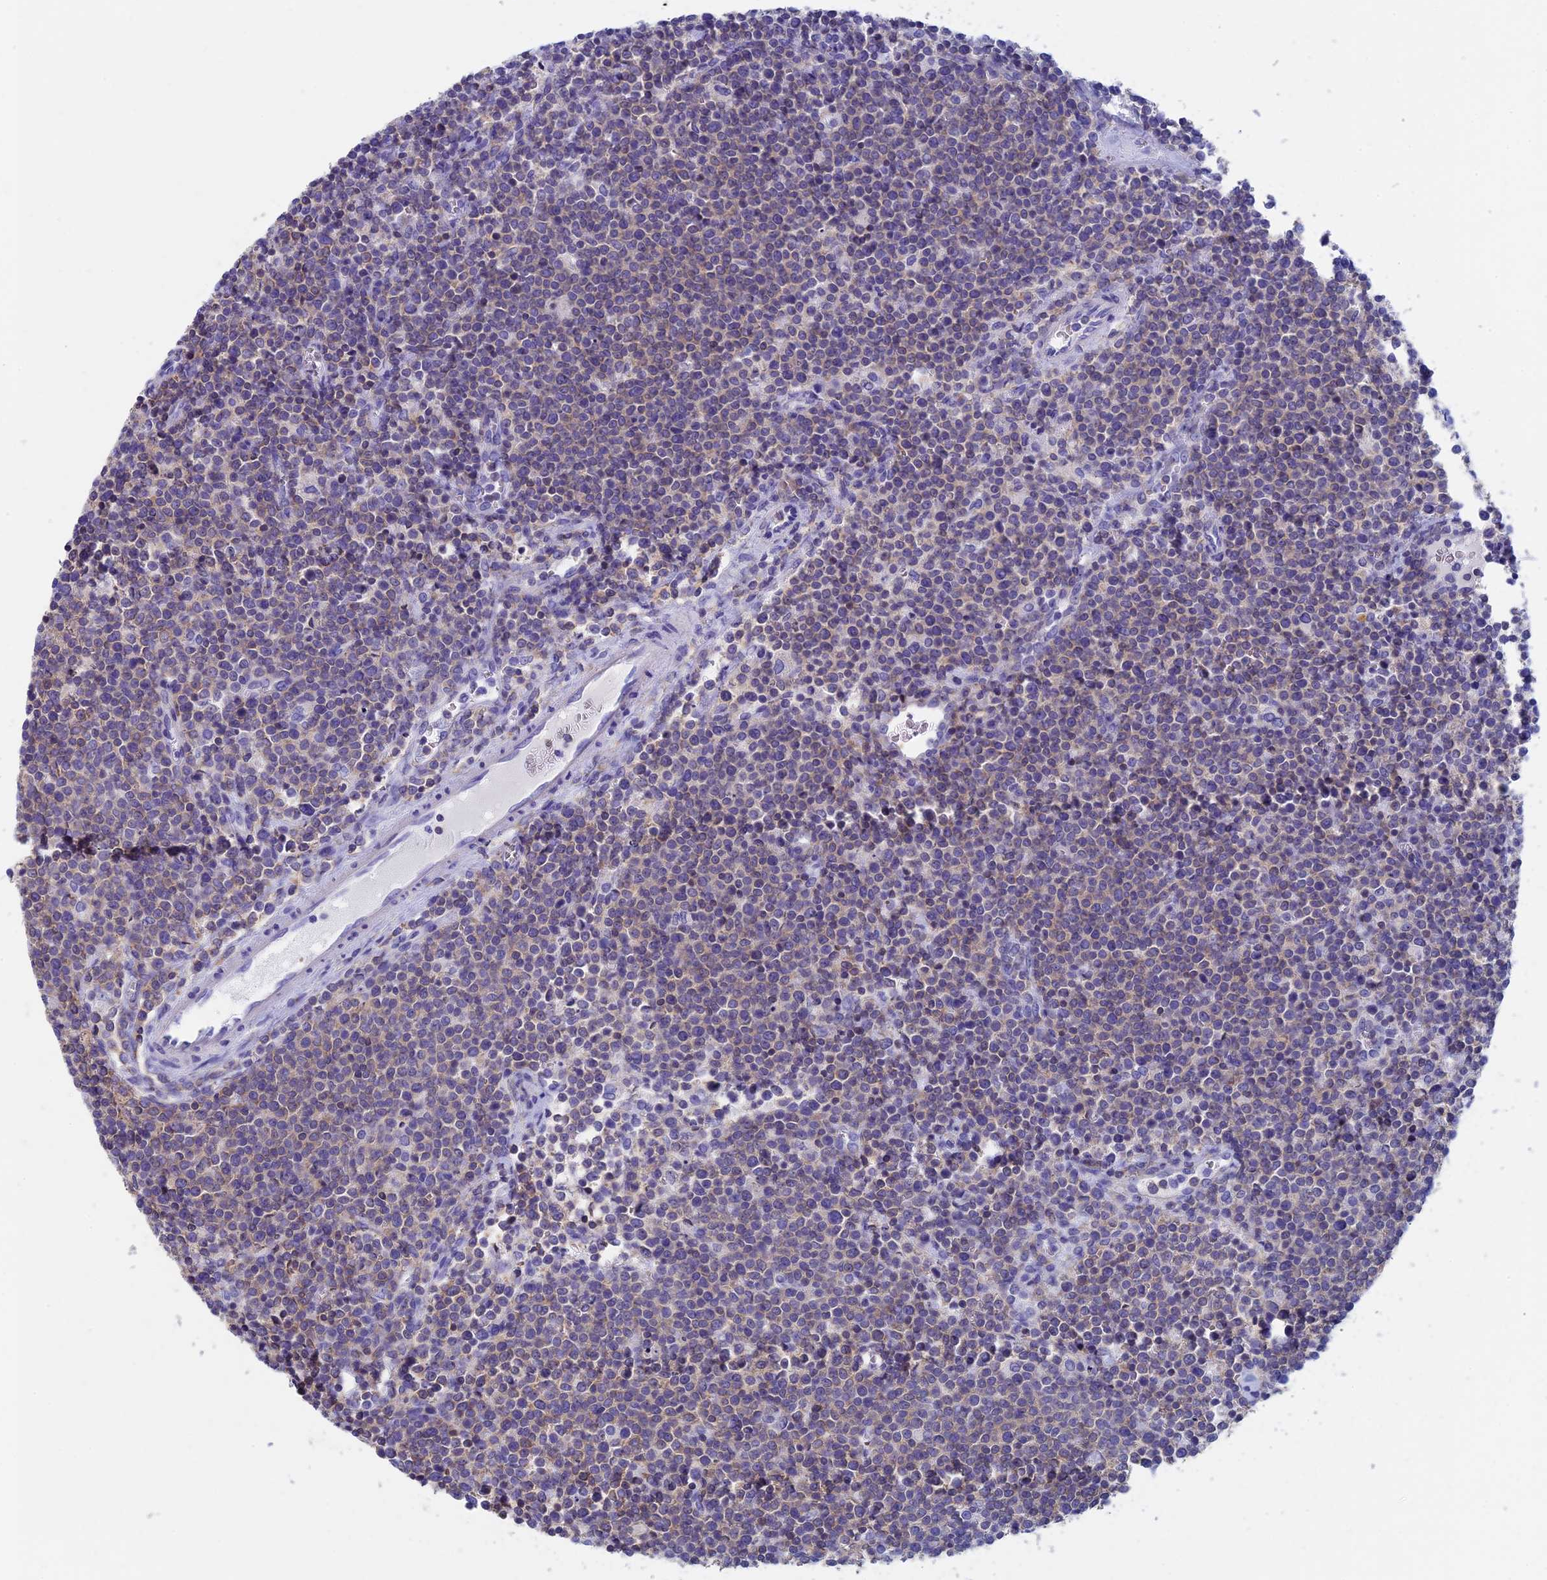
{"staining": {"intensity": "weak", "quantity": "25%-75%", "location": "cytoplasmic/membranous"}, "tissue": "lymphoma", "cell_type": "Tumor cells", "image_type": "cancer", "snomed": [{"axis": "morphology", "description": "Malignant lymphoma, non-Hodgkin's type, High grade"}, {"axis": "topography", "description": "Lymph node"}], "caption": "Protein staining of lymphoma tissue shows weak cytoplasmic/membranous staining in approximately 25%-75% of tumor cells.", "gene": "SEPTIN1", "patient": {"sex": "male", "age": 61}}